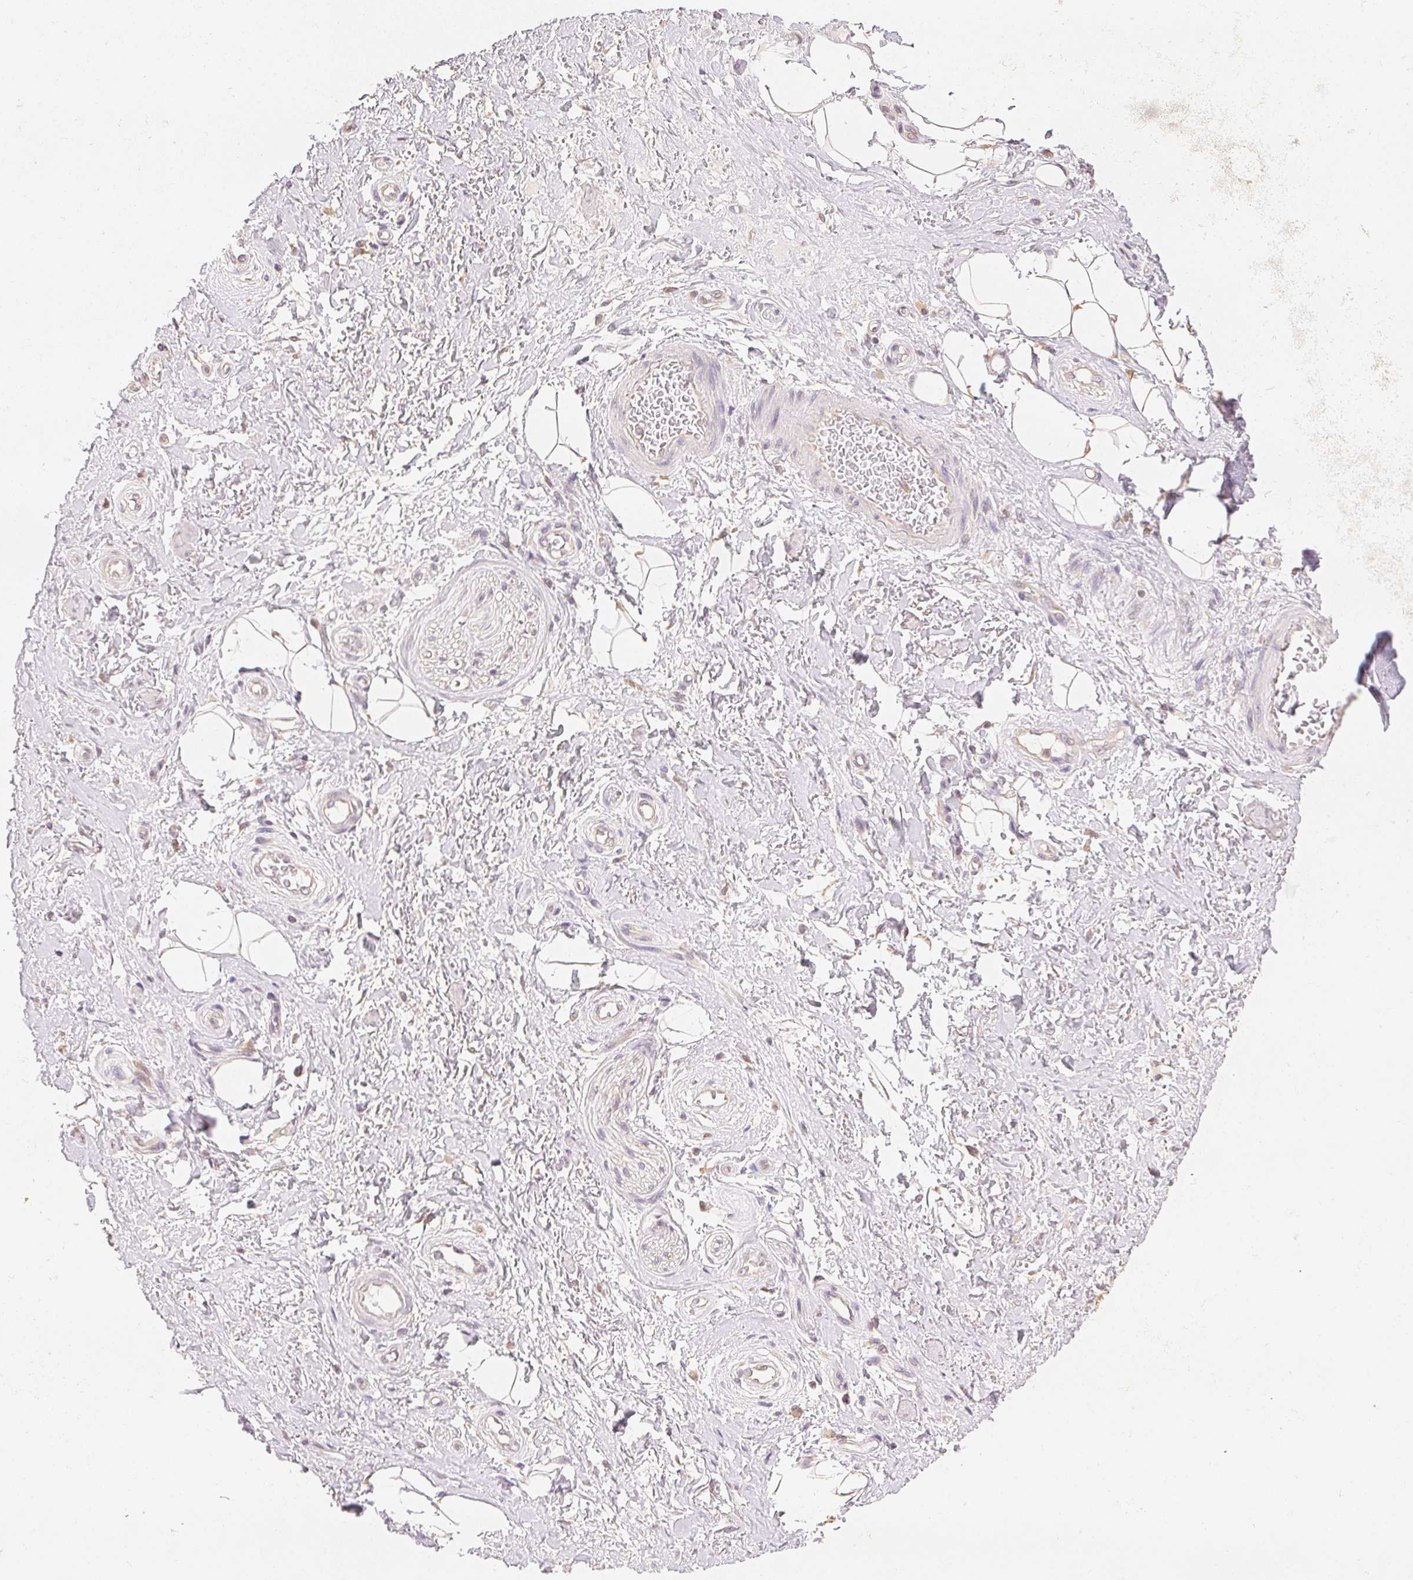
{"staining": {"intensity": "negative", "quantity": "none", "location": "none"}, "tissue": "adipose tissue", "cell_type": "Adipocytes", "image_type": "normal", "snomed": [{"axis": "morphology", "description": "Normal tissue, NOS"}, {"axis": "topography", "description": "Anal"}, {"axis": "topography", "description": "Peripheral nerve tissue"}], "caption": "Histopathology image shows no significant protein staining in adipocytes of benign adipose tissue.", "gene": "SEZ6L2", "patient": {"sex": "male", "age": 53}}